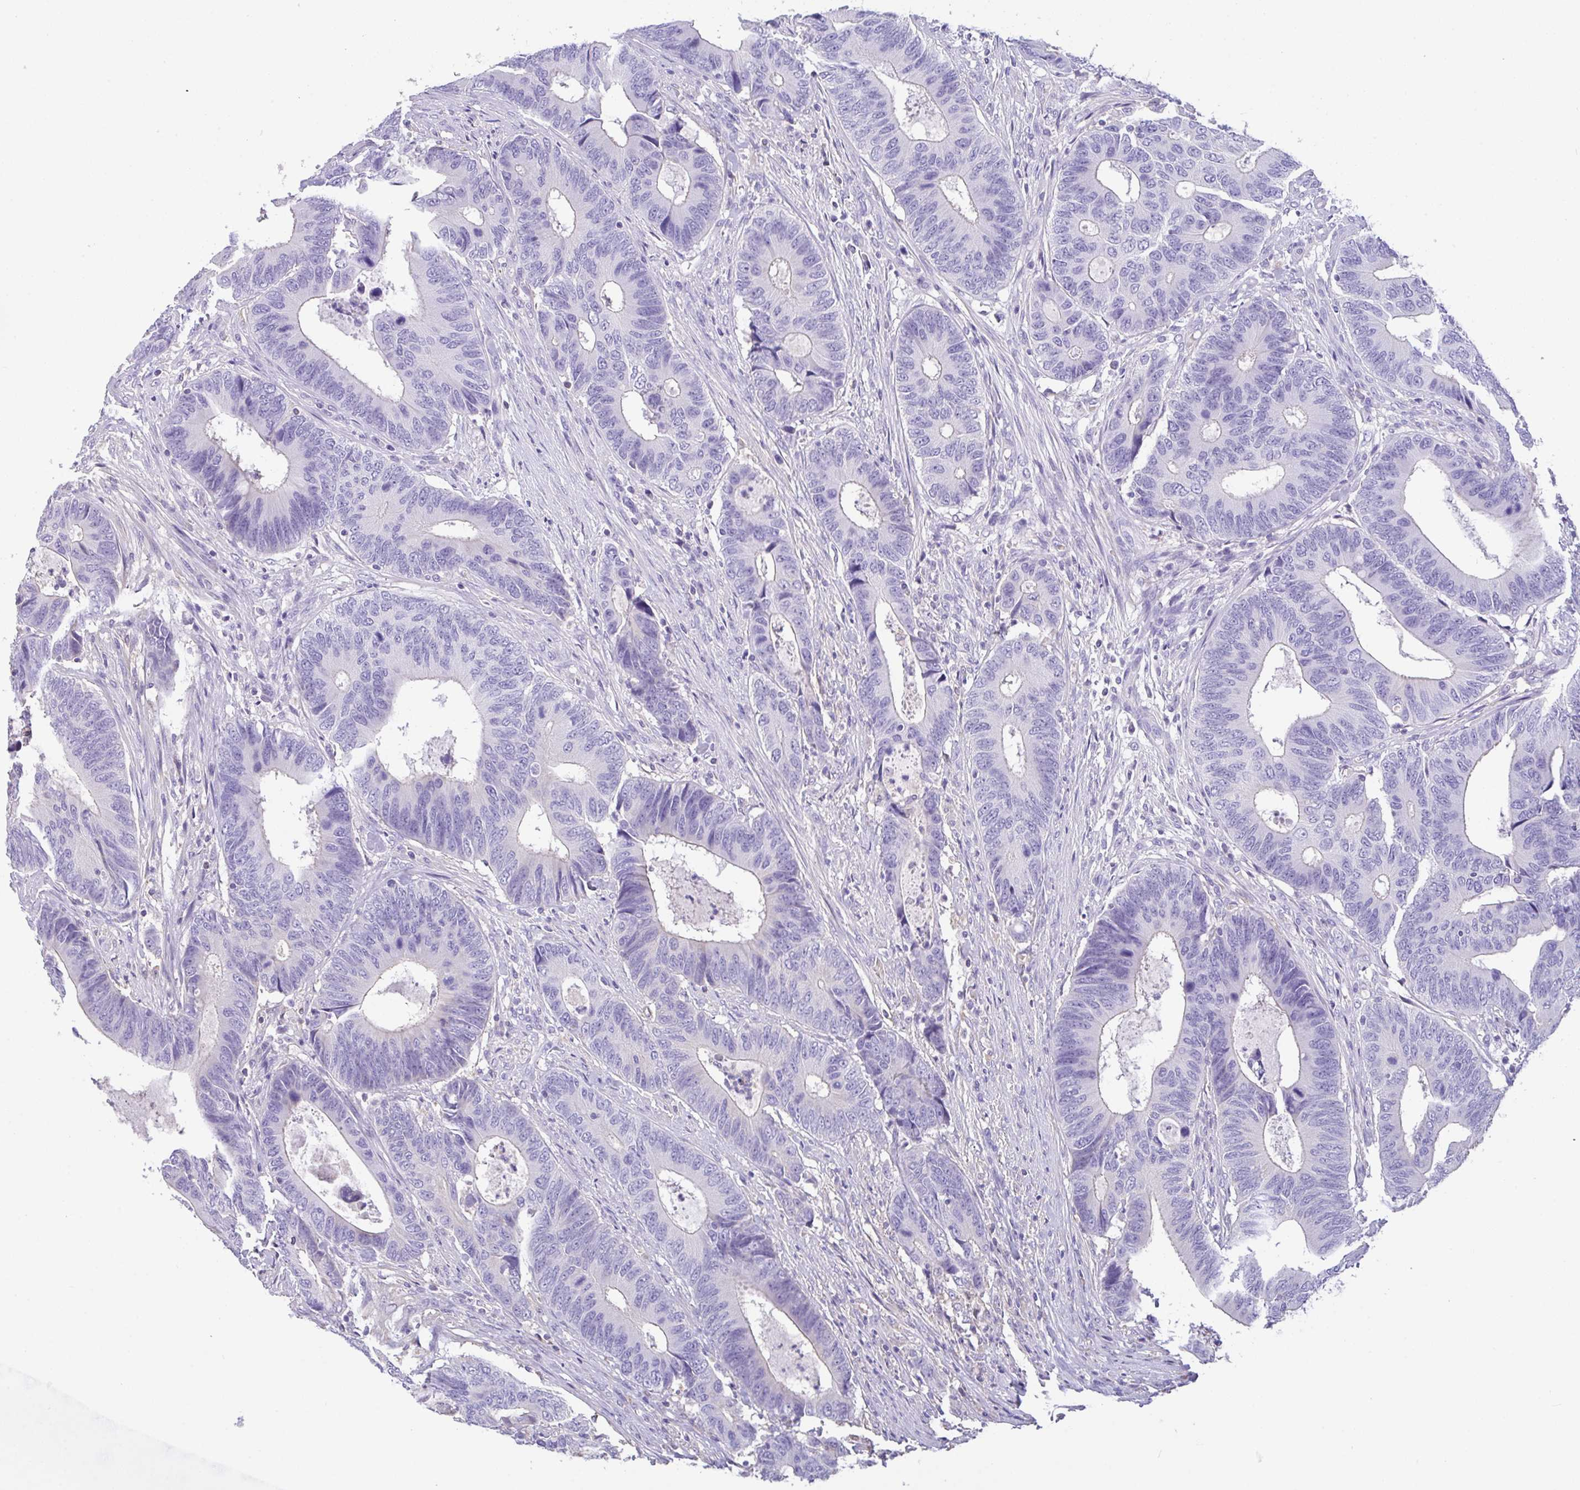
{"staining": {"intensity": "negative", "quantity": "none", "location": "none"}, "tissue": "colorectal cancer", "cell_type": "Tumor cells", "image_type": "cancer", "snomed": [{"axis": "morphology", "description": "Adenocarcinoma, NOS"}, {"axis": "topography", "description": "Colon"}], "caption": "Tumor cells are negative for brown protein staining in colorectal adenocarcinoma. (DAB (3,3'-diaminobenzidine) immunohistochemistry visualized using brightfield microscopy, high magnification).", "gene": "CA10", "patient": {"sex": "male", "age": 87}}